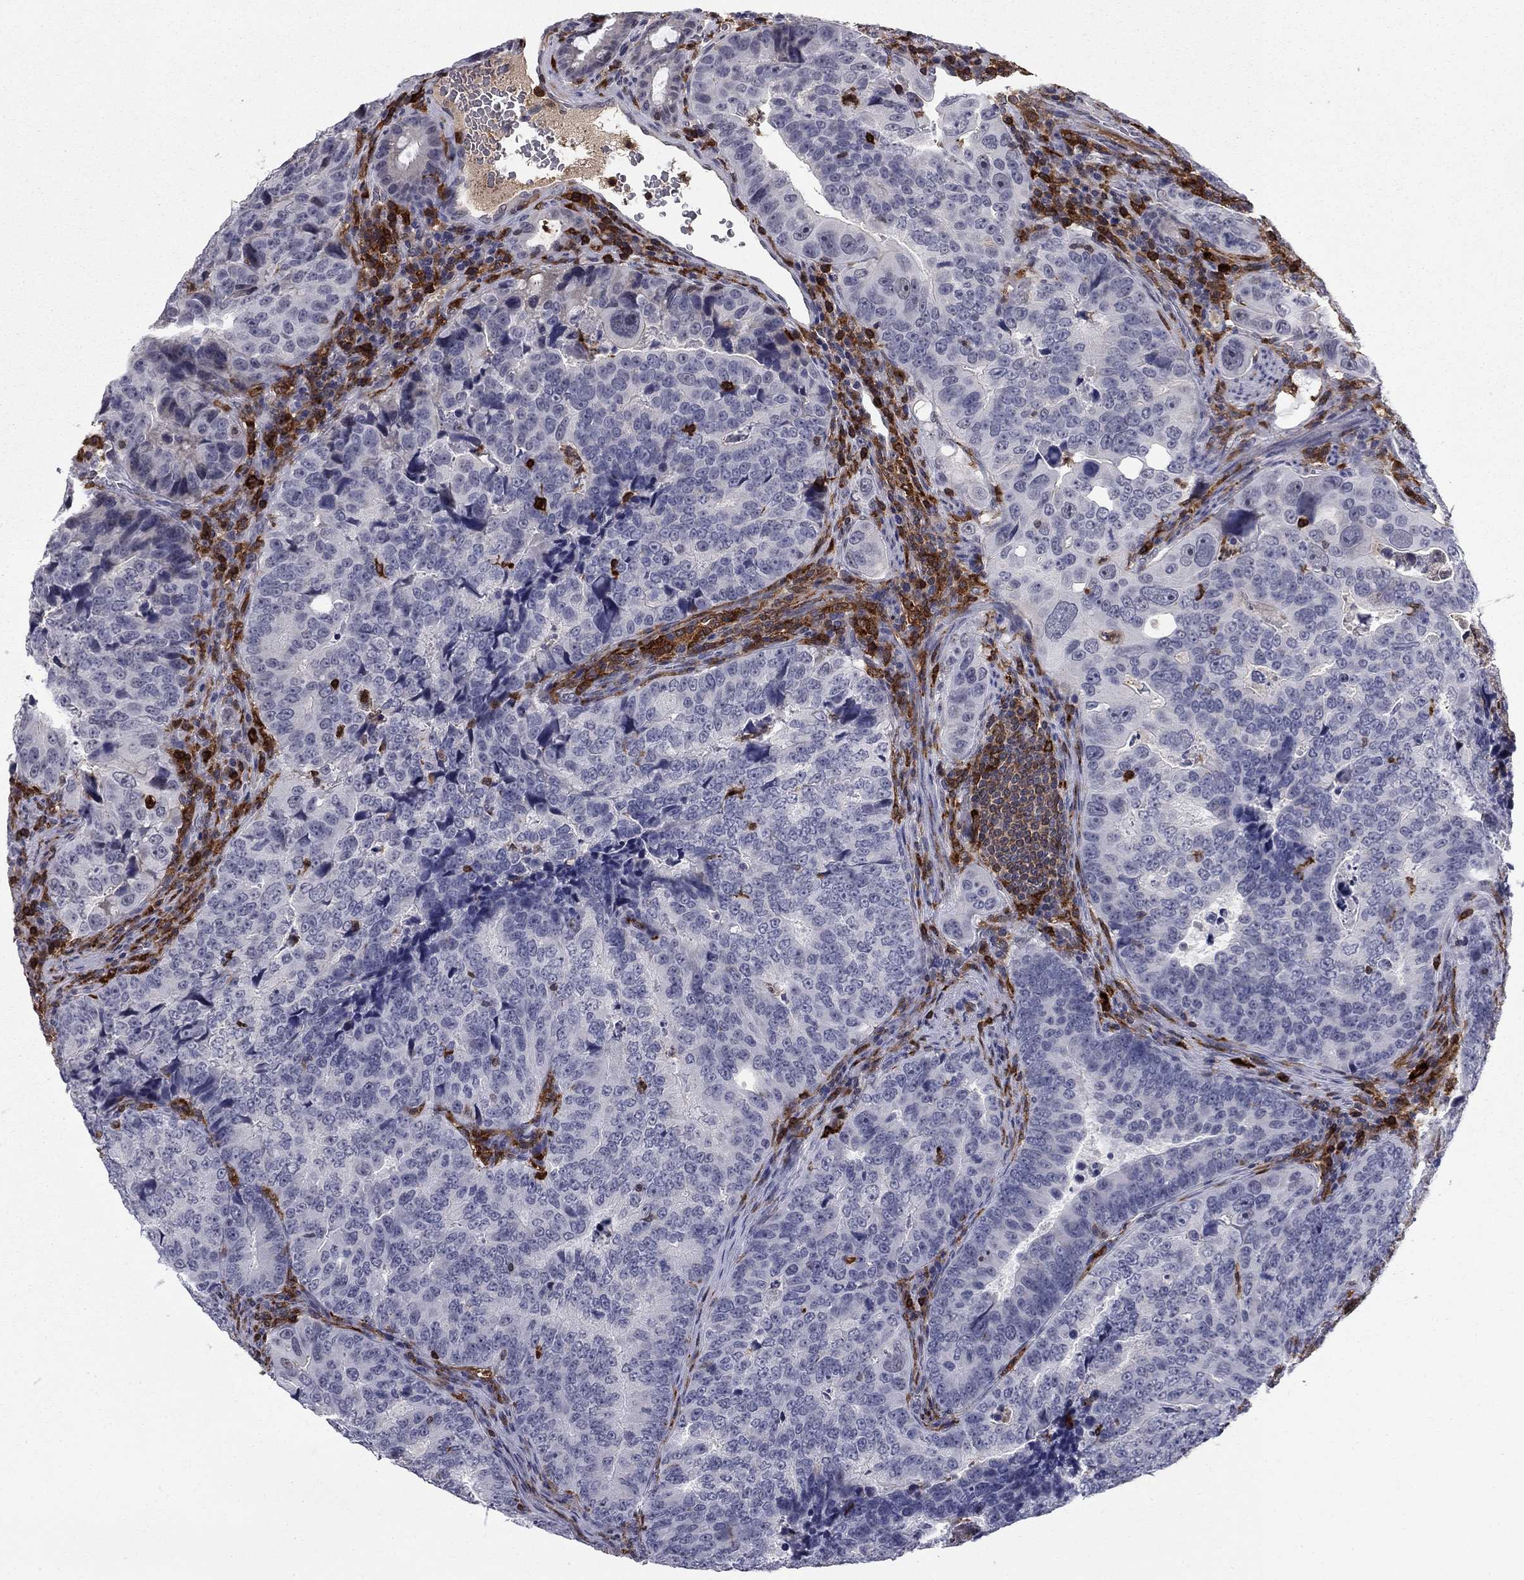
{"staining": {"intensity": "negative", "quantity": "none", "location": "none"}, "tissue": "colorectal cancer", "cell_type": "Tumor cells", "image_type": "cancer", "snomed": [{"axis": "morphology", "description": "Adenocarcinoma, NOS"}, {"axis": "topography", "description": "Colon"}], "caption": "Colorectal cancer was stained to show a protein in brown. There is no significant expression in tumor cells. The staining is performed using DAB brown chromogen with nuclei counter-stained in using hematoxylin.", "gene": "PLCB2", "patient": {"sex": "female", "age": 72}}